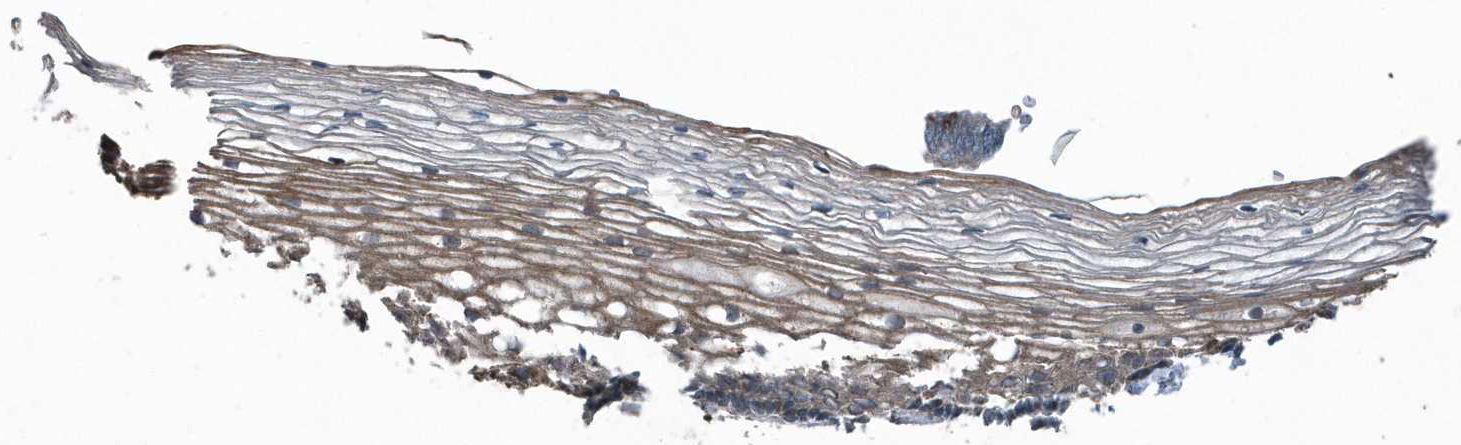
{"staining": {"intensity": "moderate", "quantity": ">75%", "location": "cytoplasmic/membranous"}, "tissue": "cervix", "cell_type": "Glandular cells", "image_type": "normal", "snomed": [{"axis": "morphology", "description": "Normal tissue, NOS"}, {"axis": "topography", "description": "Cervix"}], "caption": "A medium amount of moderate cytoplasmic/membranous positivity is appreciated in about >75% of glandular cells in unremarkable cervix.", "gene": "GCC2", "patient": {"sex": "female", "age": 27}}